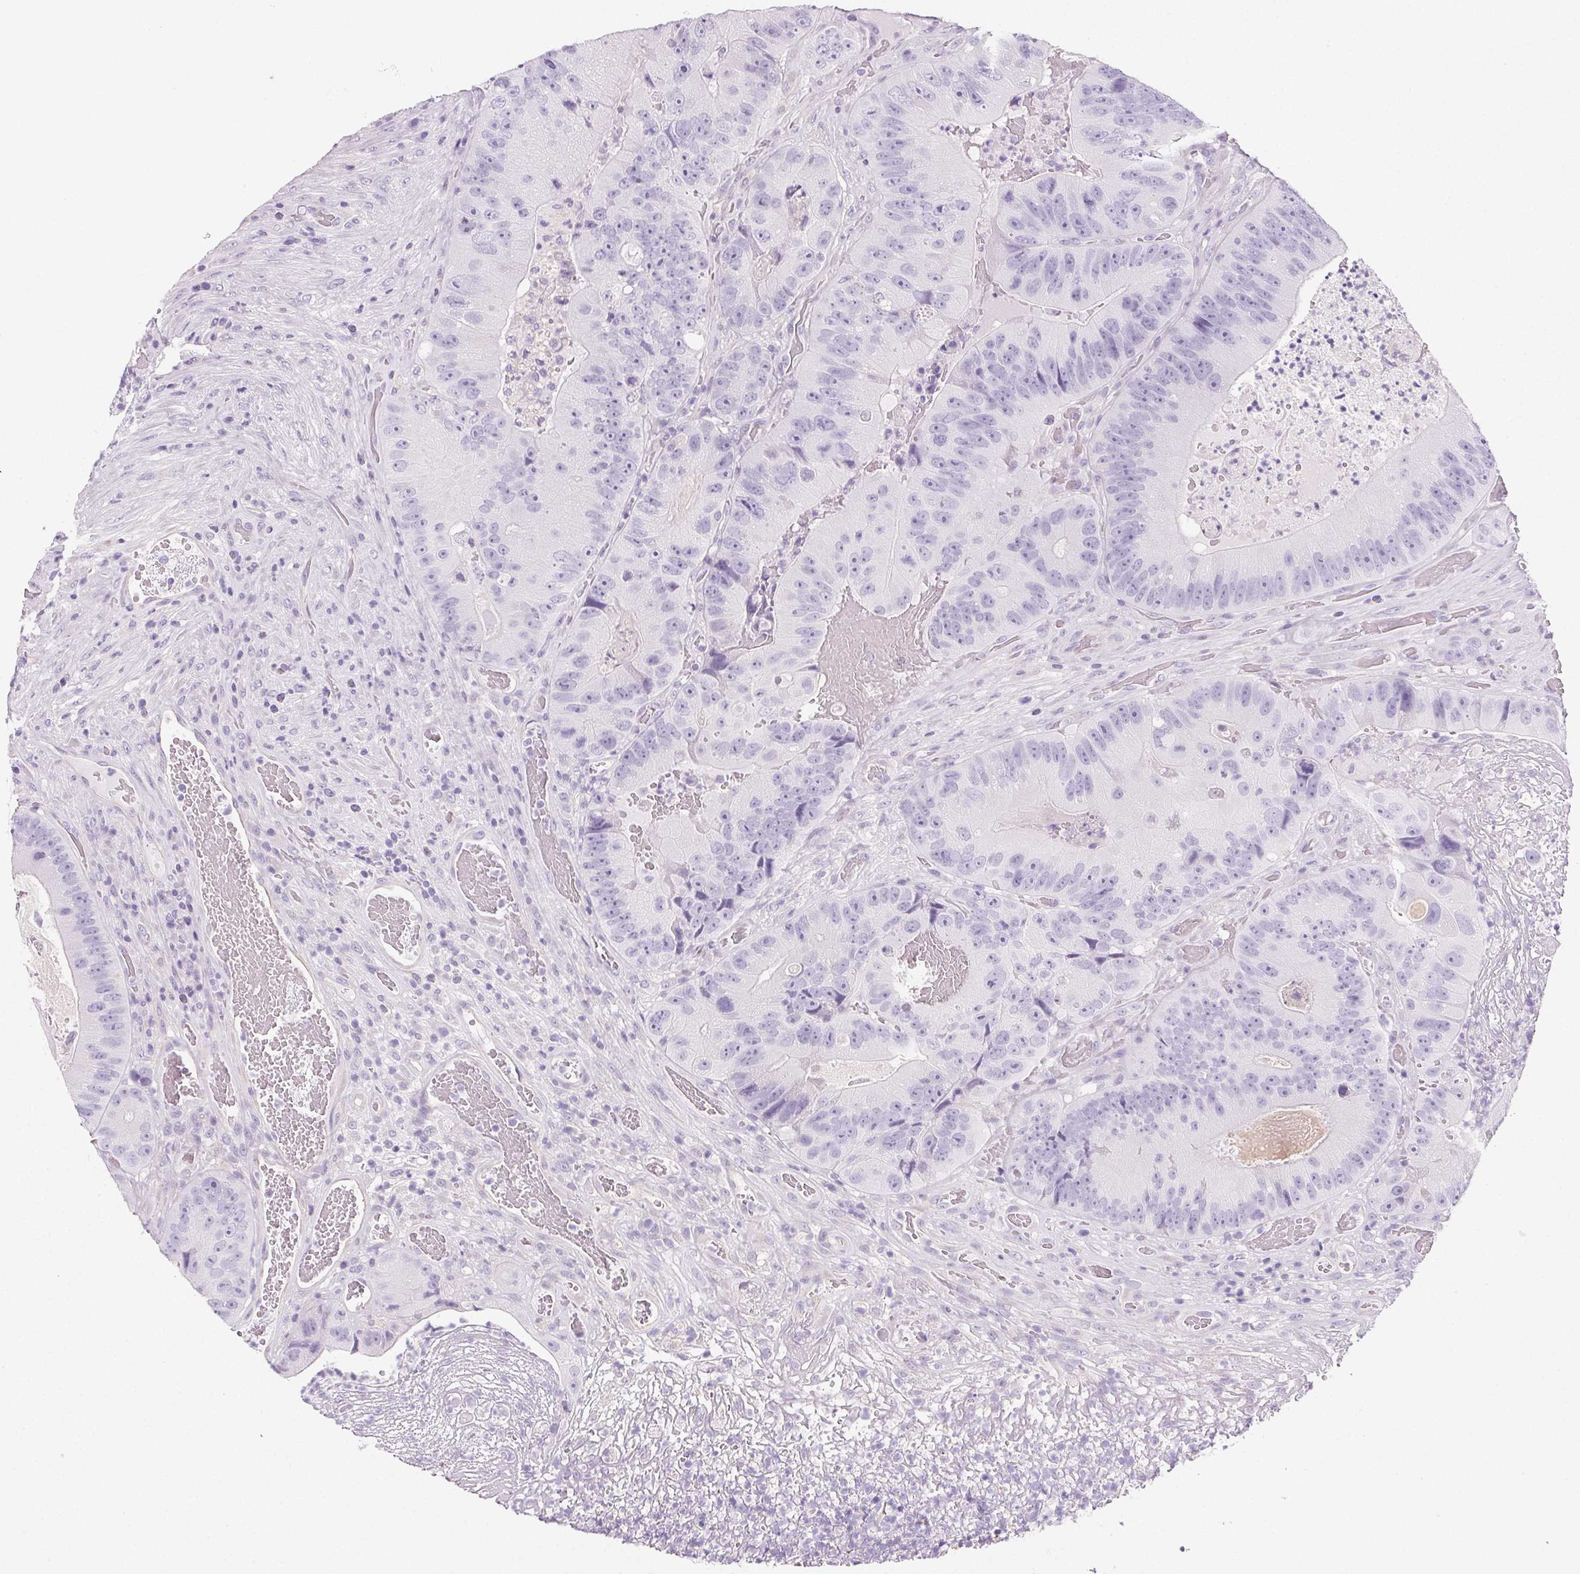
{"staining": {"intensity": "negative", "quantity": "none", "location": "none"}, "tissue": "colorectal cancer", "cell_type": "Tumor cells", "image_type": "cancer", "snomed": [{"axis": "morphology", "description": "Adenocarcinoma, NOS"}, {"axis": "topography", "description": "Colon"}], "caption": "IHC of colorectal cancer (adenocarcinoma) reveals no expression in tumor cells. (Stains: DAB immunohistochemistry (IHC) with hematoxylin counter stain, Microscopy: brightfield microscopy at high magnification).", "gene": "PRSS3", "patient": {"sex": "female", "age": 86}}